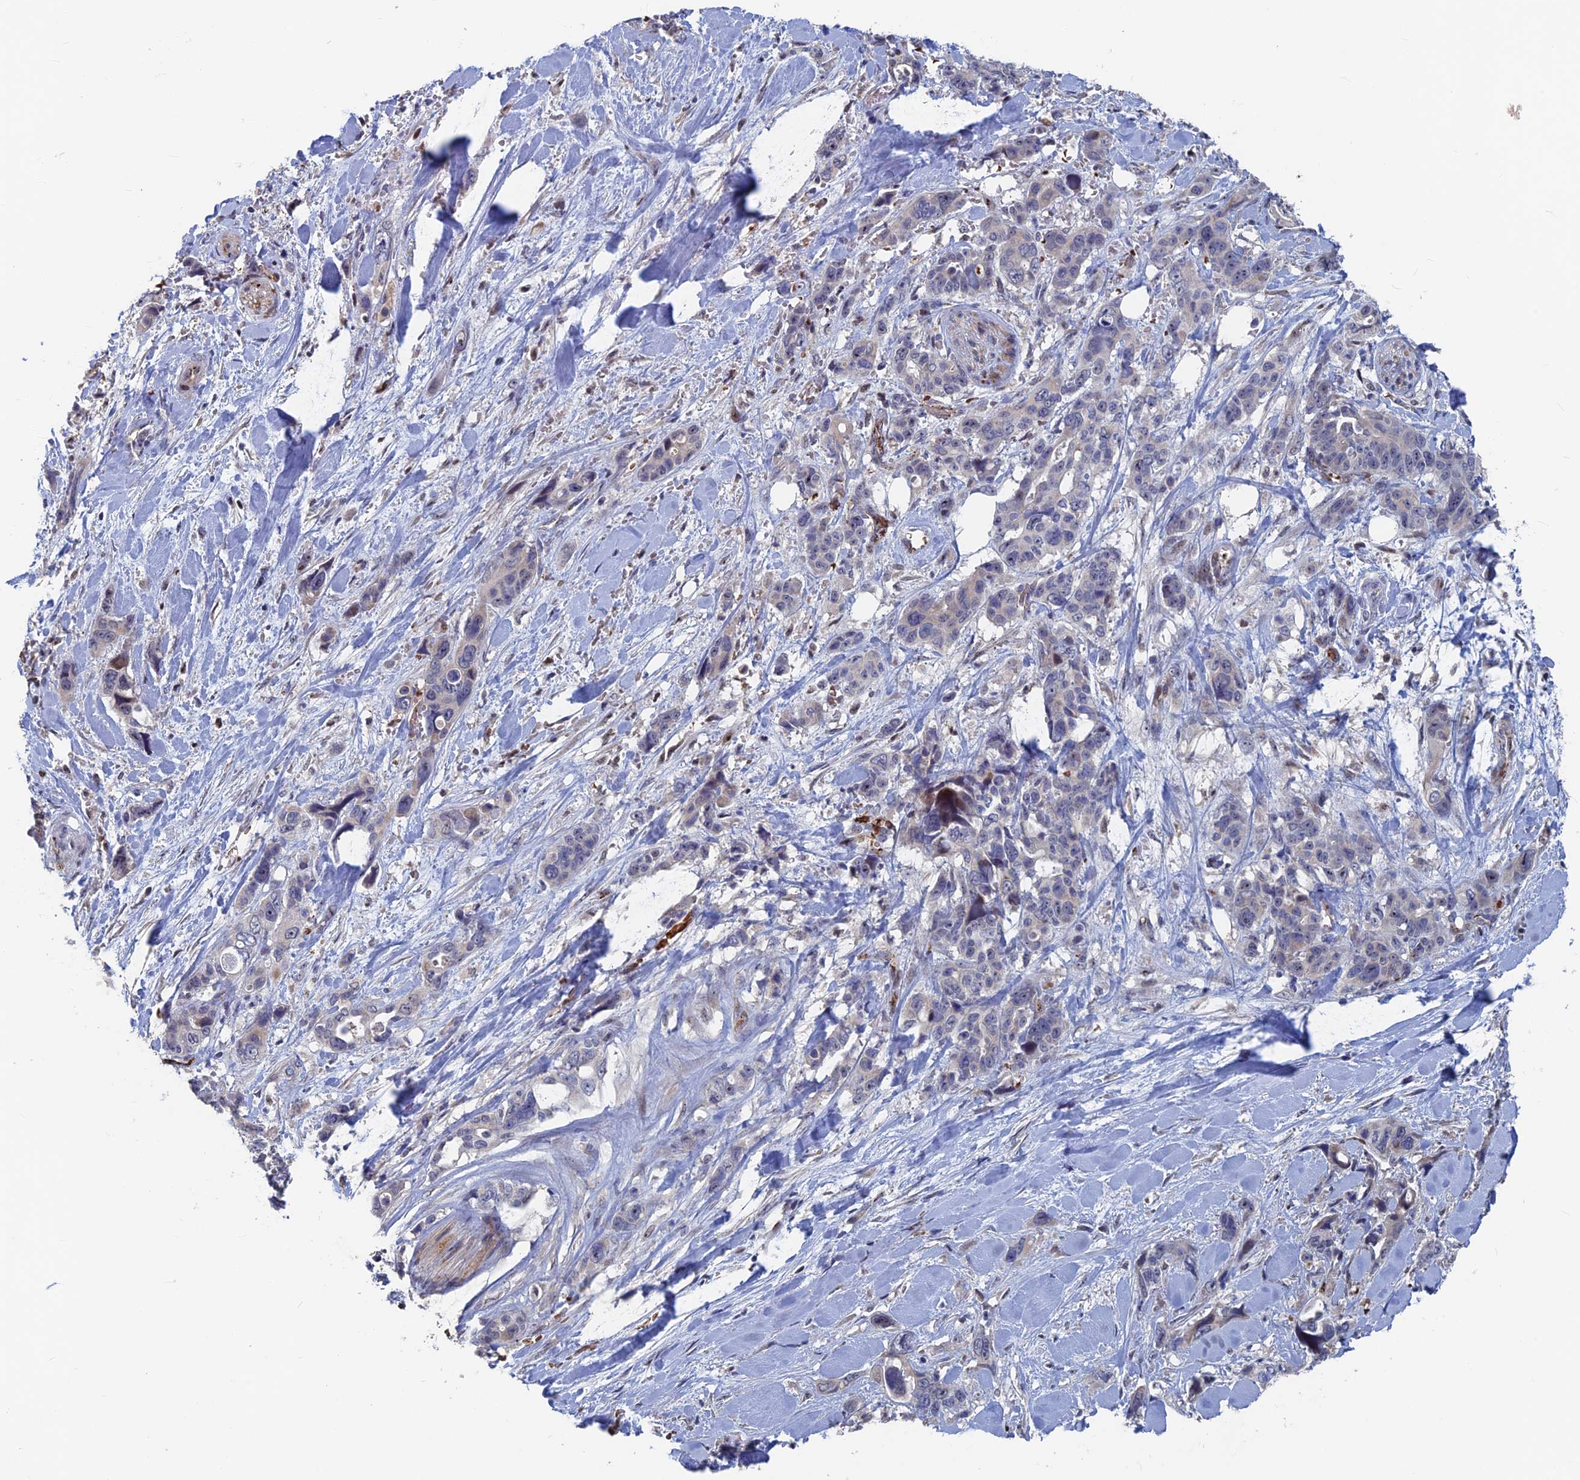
{"staining": {"intensity": "negative", "quantity": "none", "location": "none"}, "tissue": "pancreatic cancer", "cell_type": "Tumor cells", "image_type": "cancer", "snomed": [{"axis": "morphology", "description": "Adenocarcinoma, NOS"}, {"axis": "topography", "description": "Pancreas"}], "caption": "Adenocarcinoma (pancreatic) was stained to show a protein in brown. There is no significant staining in tumor cells. The staining is performed using DAB (3,3'-diaminobenzidine) brown chromogen with nuclei counter-stained in using hematoxylin.", "gene": "SH3D21", "patient": {"sex": "male", "age": 46}}